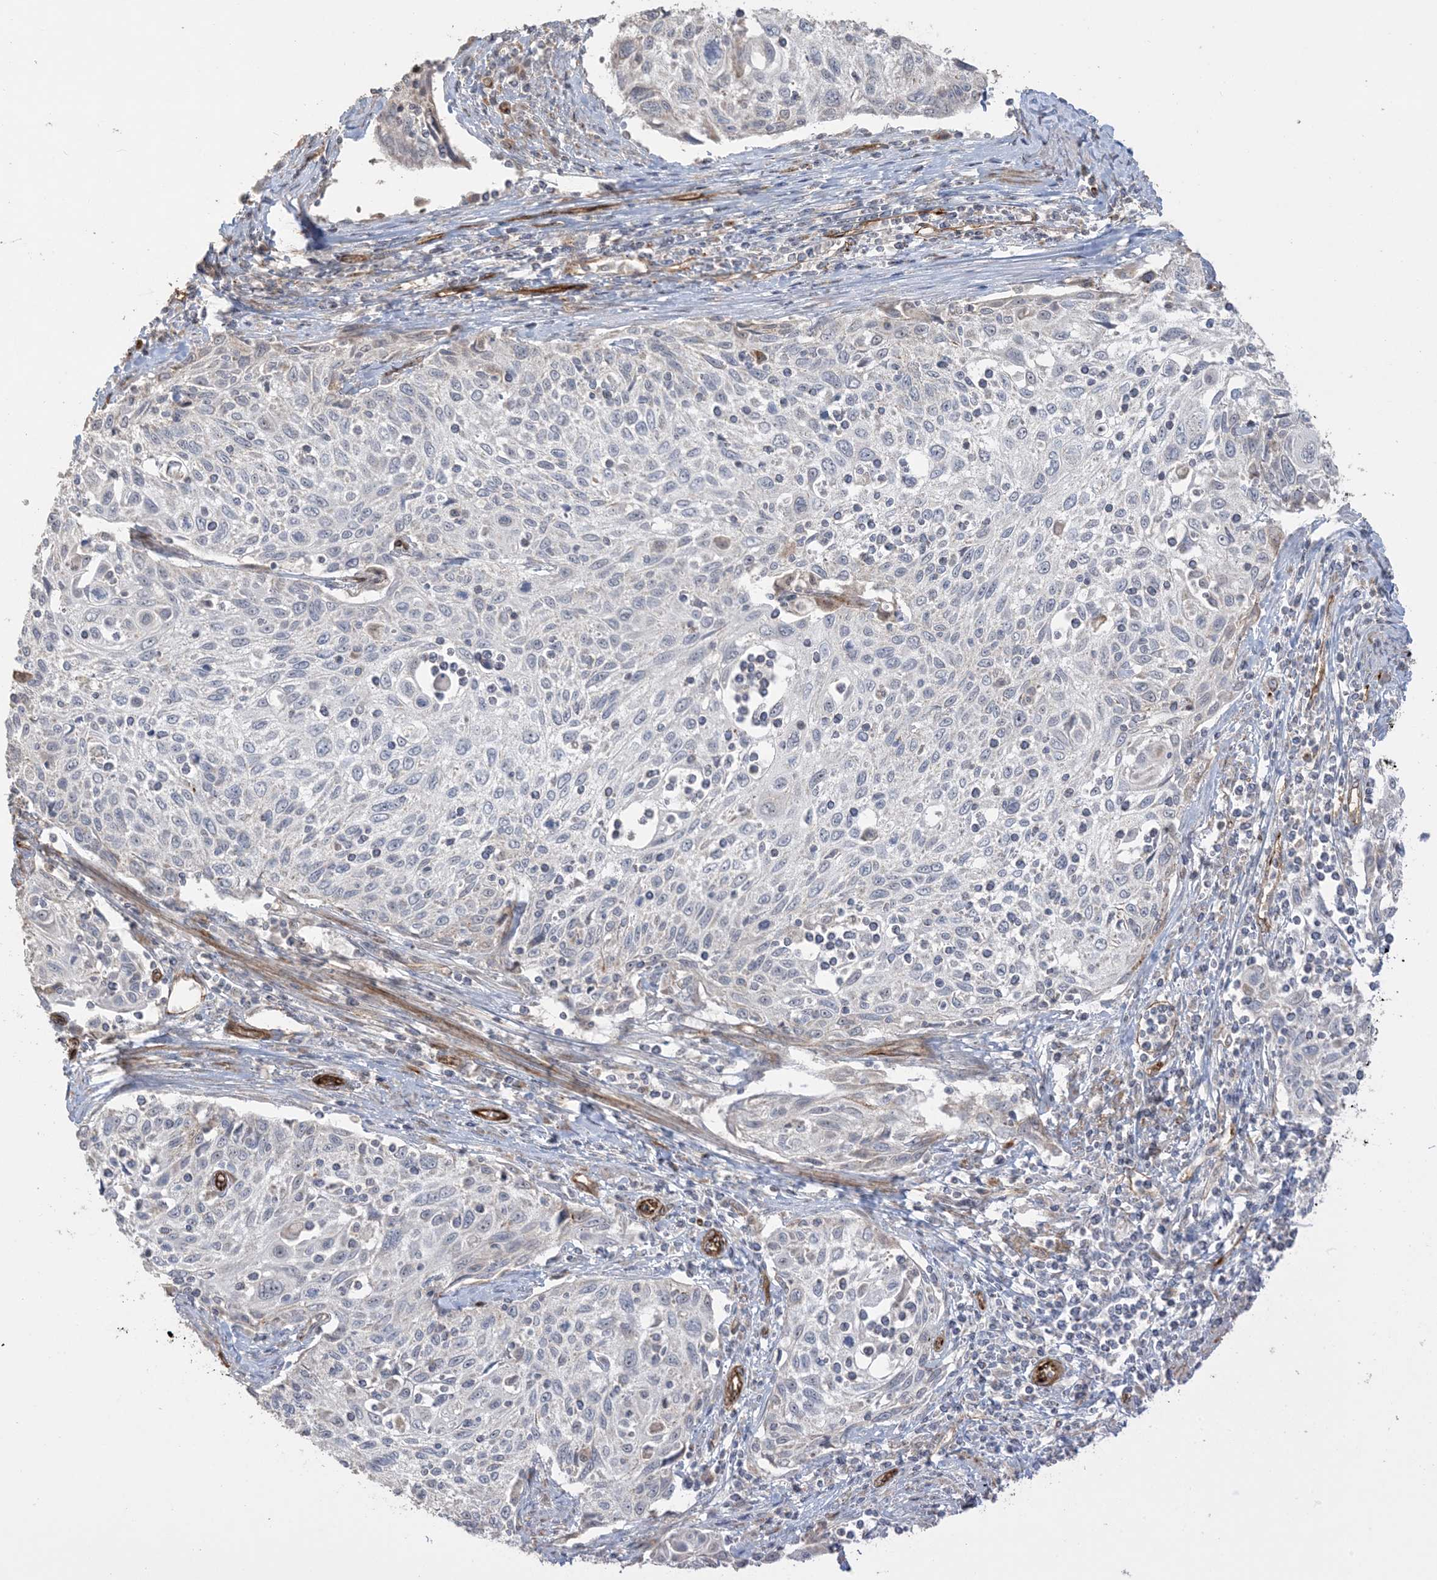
{"staining": {"intensity": "negative", "quantity": "none", "location": "none"}, "tissue": "cervical cancer", "cell_type": "Tumor cells", "image_type": "cancer", "snomed": [{"axis": "morphology", "description": "Squamous cell carcinoma, NOS"}, {"axis": "topography", "description": "Cervix"}], "caption": "An immunohistochemistry photomicrograph of cervical squamous cell carcinoma is shown. There is no staining in tumor cells of cervical squamous cell carcinoma.", "gene": "AGA", "patient": {"sex": "female", "age": 70}}